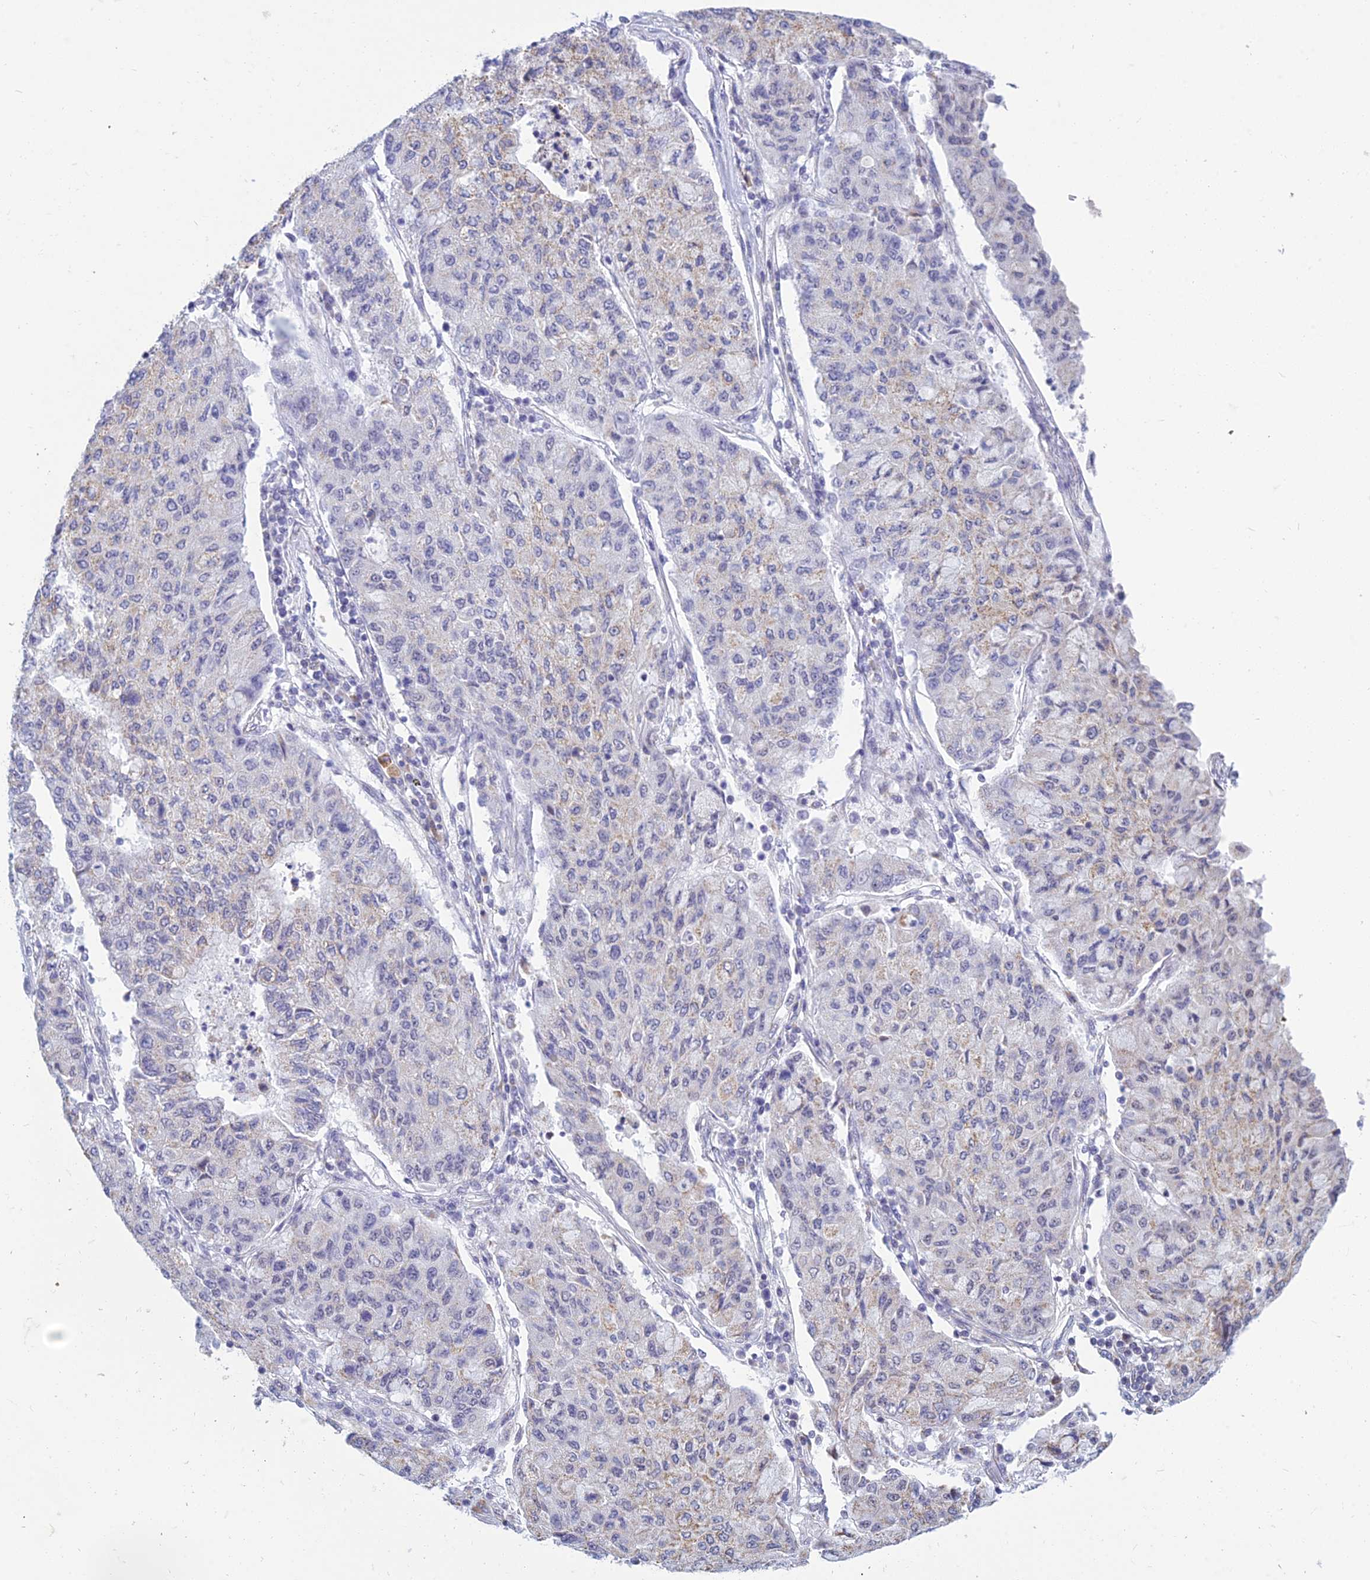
{"staining": {"intensity": "negative", "quantity": "none", "location": "none"}, "tissue": "lung cancer", "cell_type": "Tumor cells", "image_type": "cancer", "snomed": [{"axis": "morphology", "description": "Squamous cell carcinoma, NOS"}, {"axis": "topography", "description": "Lung"}], "caption": "A photomicrograph of lung cancer stained for a protein reveals no brown staining in tumor cells.", "gene": "KLF14", "patient": {"sex": "male", "age": 74}}